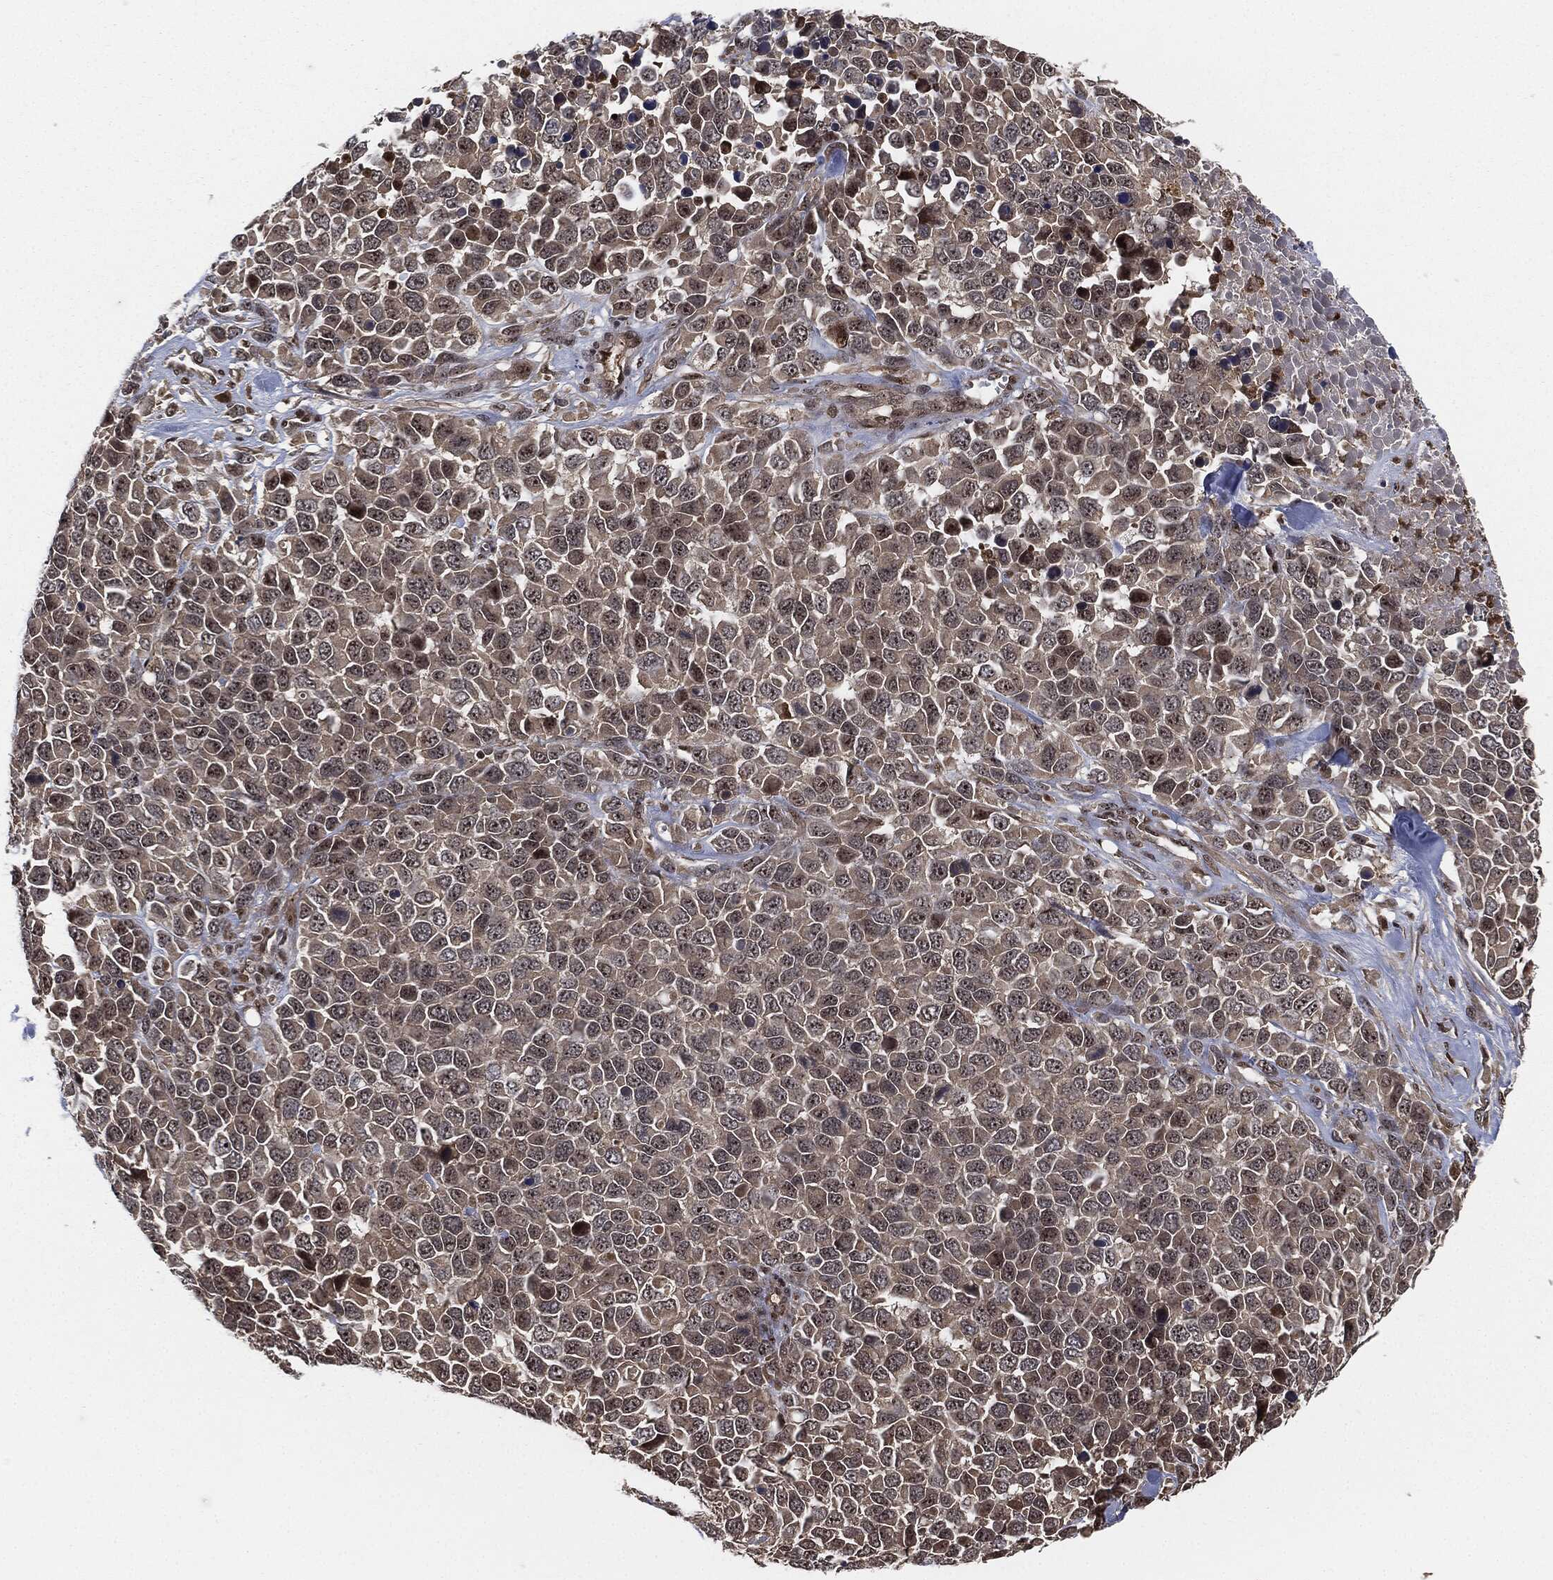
{"staining": {"intensity": "negative", "quantity": "none", "location": "none"}, "tissue": "melanoma", "cell_type": "Tumor cells", "image_type": "cancer", "snomed": [{"axis": "morphology", "description": "Malignant melanoma, Metastatic site"}, {"axis": "topography", "description": "Skin"}], "caption": "Immunohistochemistry of malignant melanoma (metastatic site) reveals no staining in tumor cells.", "gene": "CAPRIN2", "patient": {"sex": "male", "age": 84}}